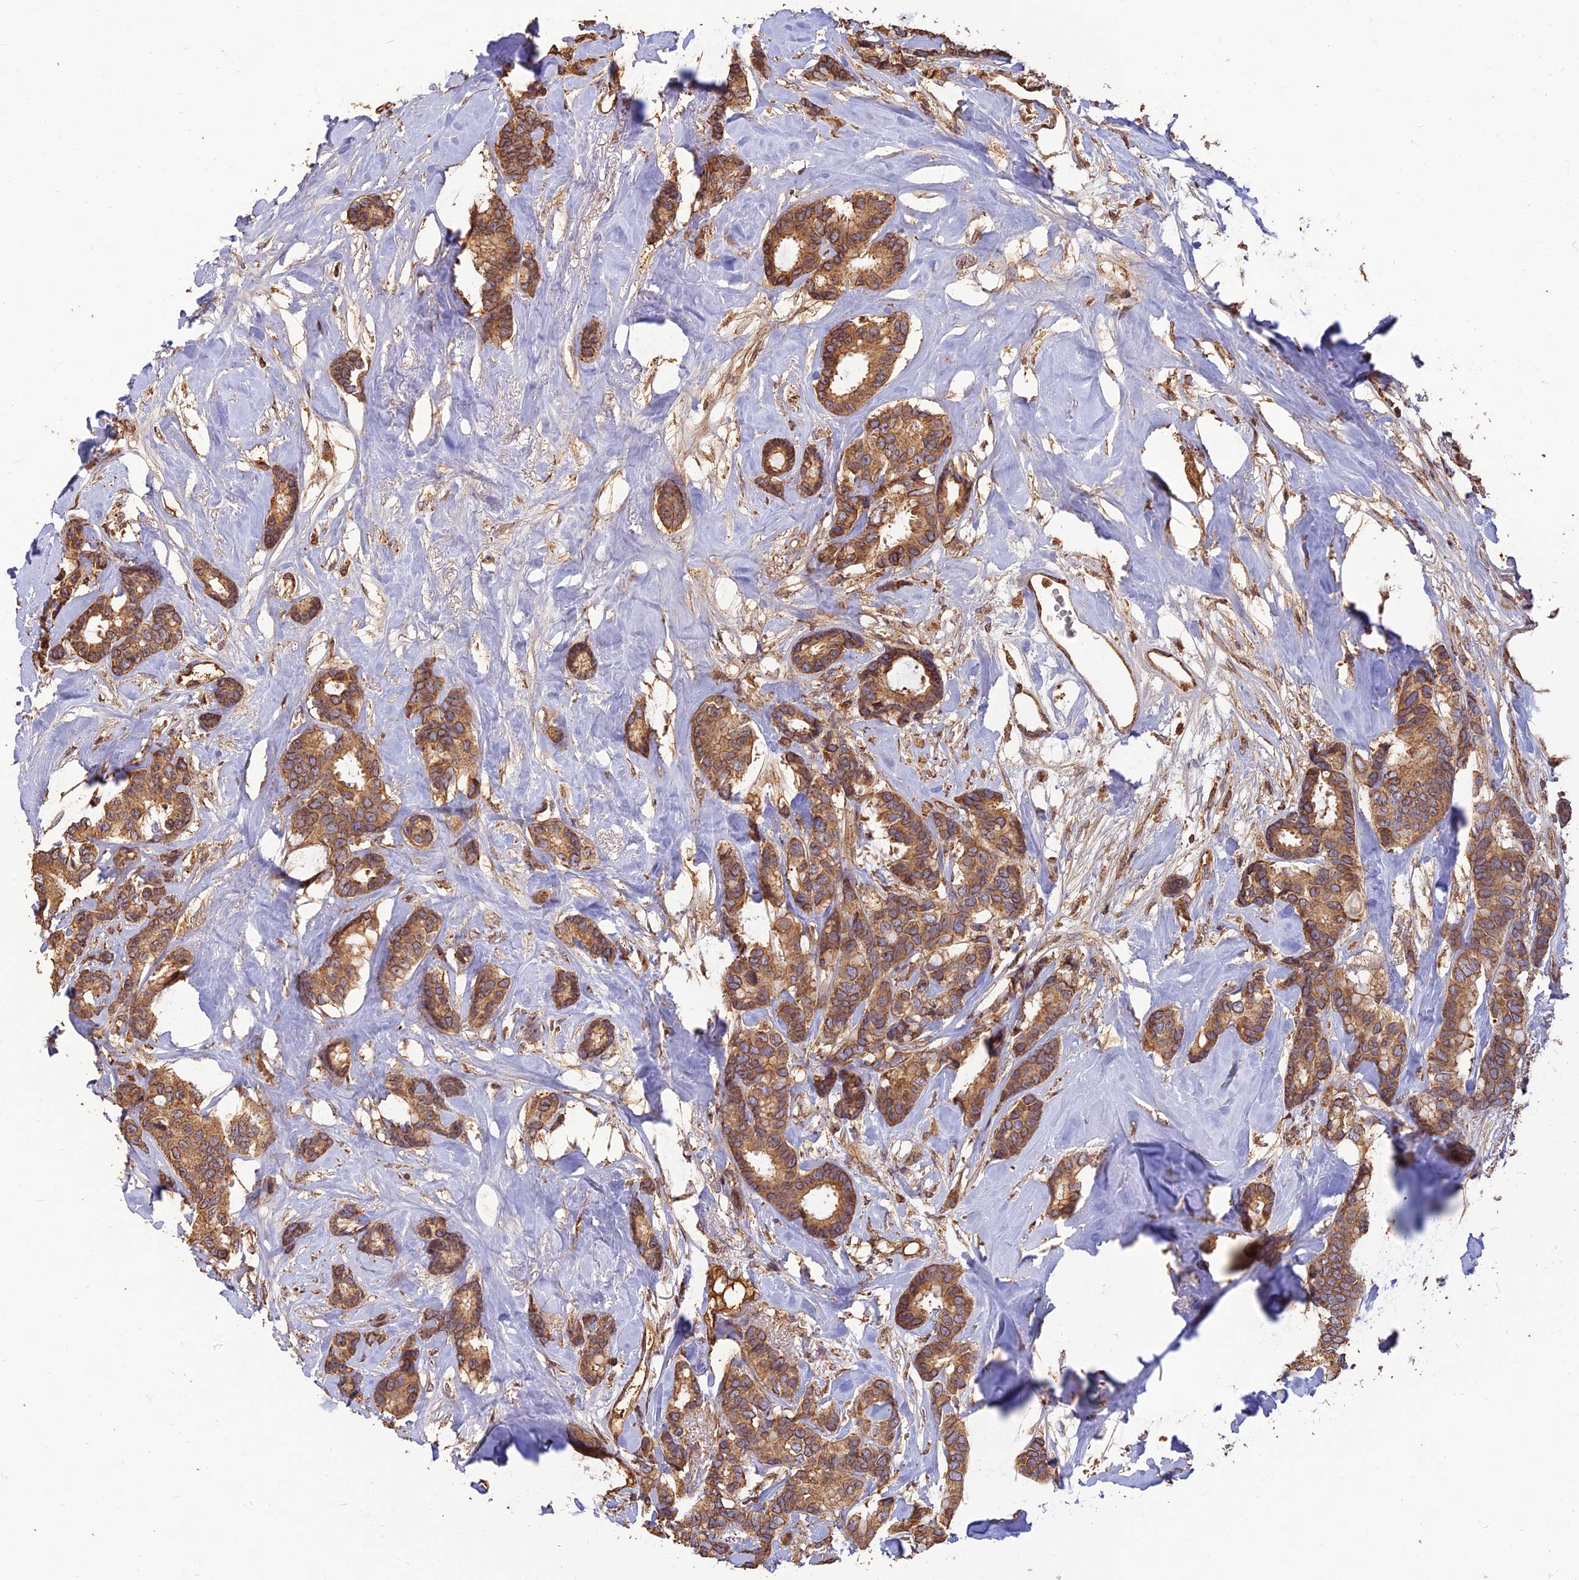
{"staining": {"intensity": "moderate", "quantity": ">75%", "location": "cytoplasmic/membranous"}, "tissue": "breast cancer", "cell_type": "Tumor cells", "image_type": "cancer", "snomed": [{"axis": "morphology", "description": "Duct carcinoma"}, {"axis": "topography", "description": "Breast"}], "caption": "Human breast cancer (intraductal carcinoma) stained for a protein (brown) demonstrates moderate cytoplasmic/membranous positive expression in about >75% of tumor cells.", "gene": "CORO1C", "patient": {"sex": "female", "age": 87}}